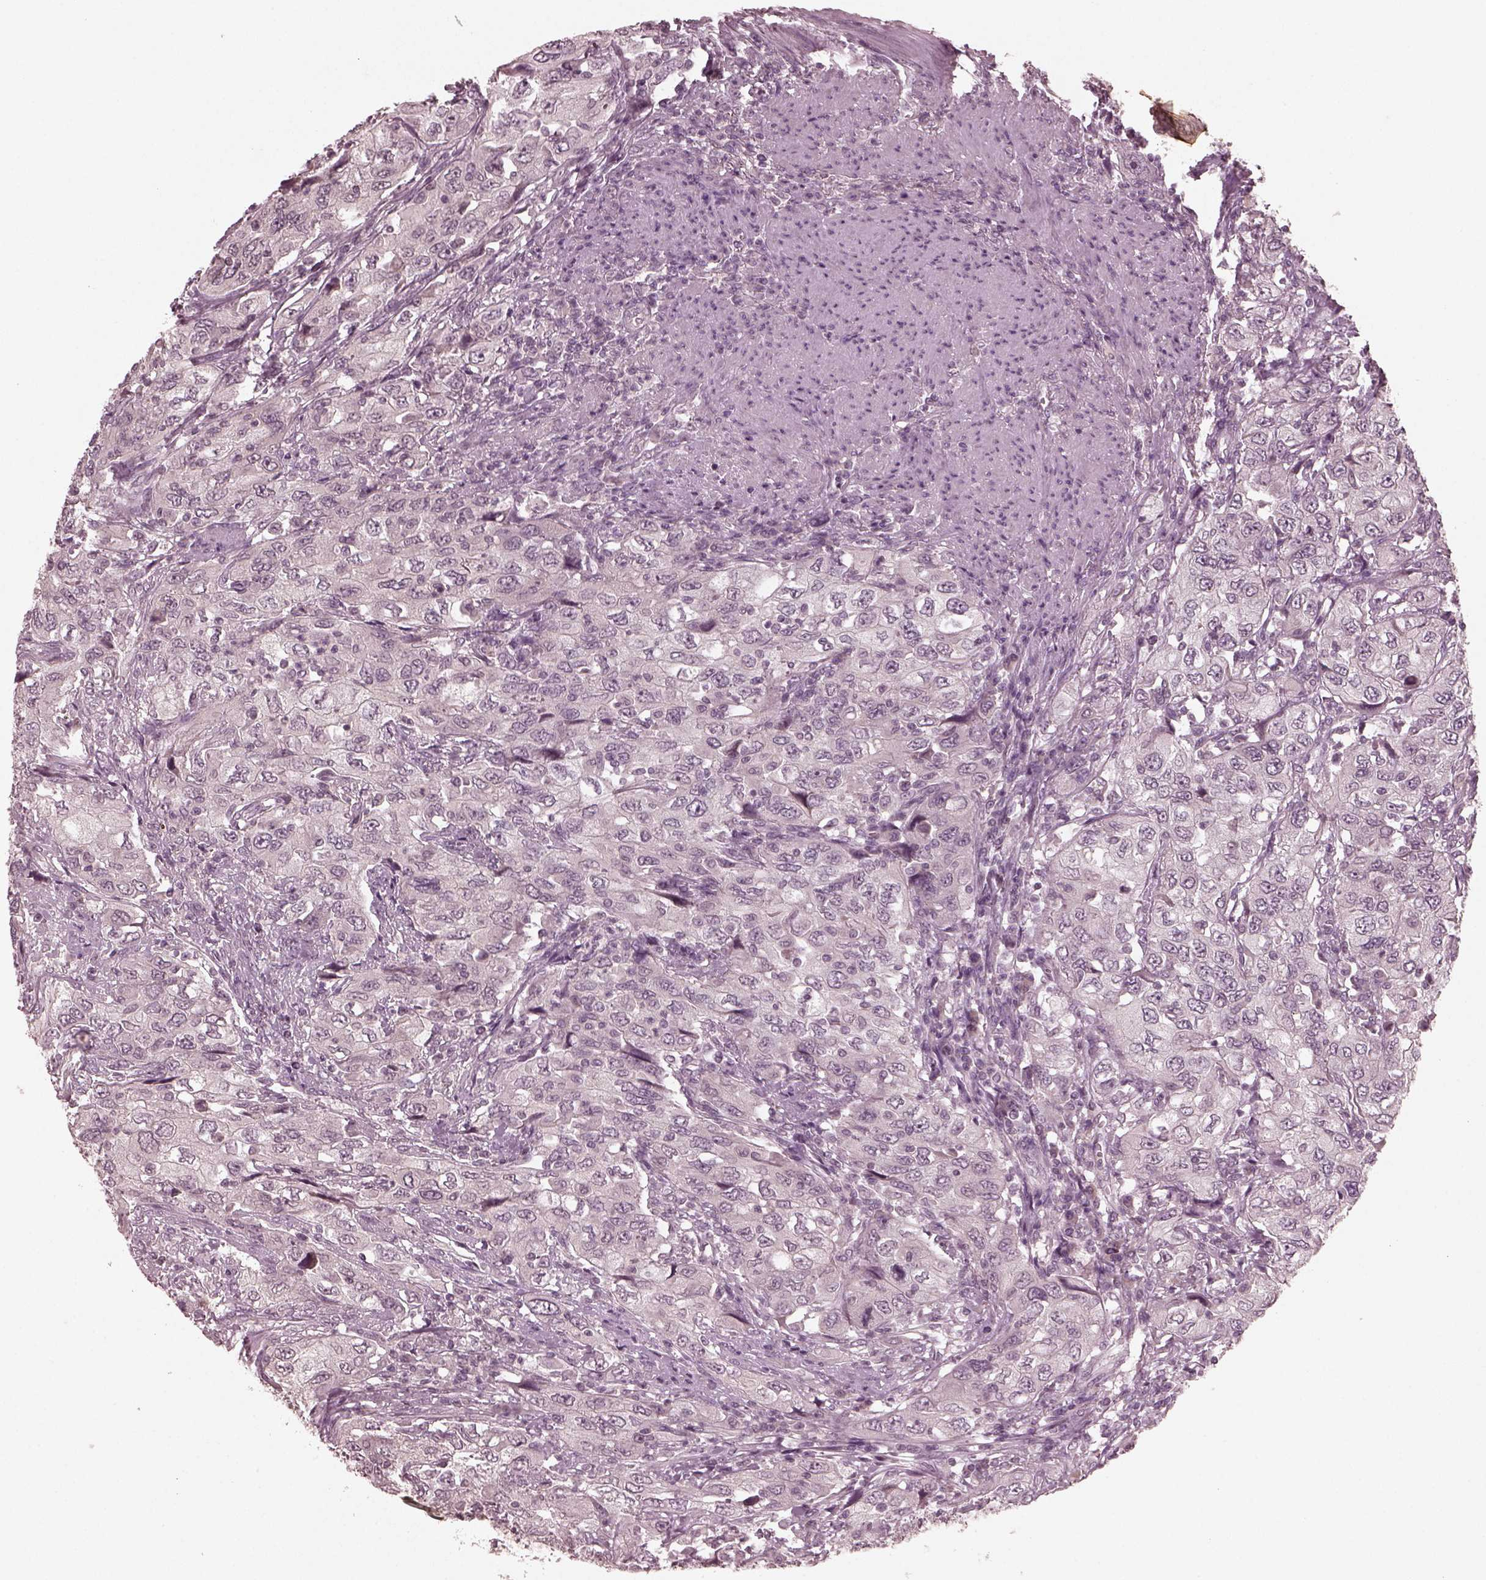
{"staining": {"intensity": "negative", "quantity": "none", "location": "none"}, "tissue": "urothelial cancer", "cell_type": "Tumor cells", "image_type": "cancer", "snomed": [{"axis": "morphology", "description": "Urothelial carcinoma, High grade"}, {"axis": "topography", "description": "Urinary bladder"}], "caption": "Histopathology image shows no significant protein staining in tumor cells of urothelial carcinoma (high-grade). (Brightfield microscopy of DAB (3,3'-diaminobenzidine) immunohistochemistry at high magnification).", "gene": "RGS7", "patient": {"sex": "male", "age": 76}}